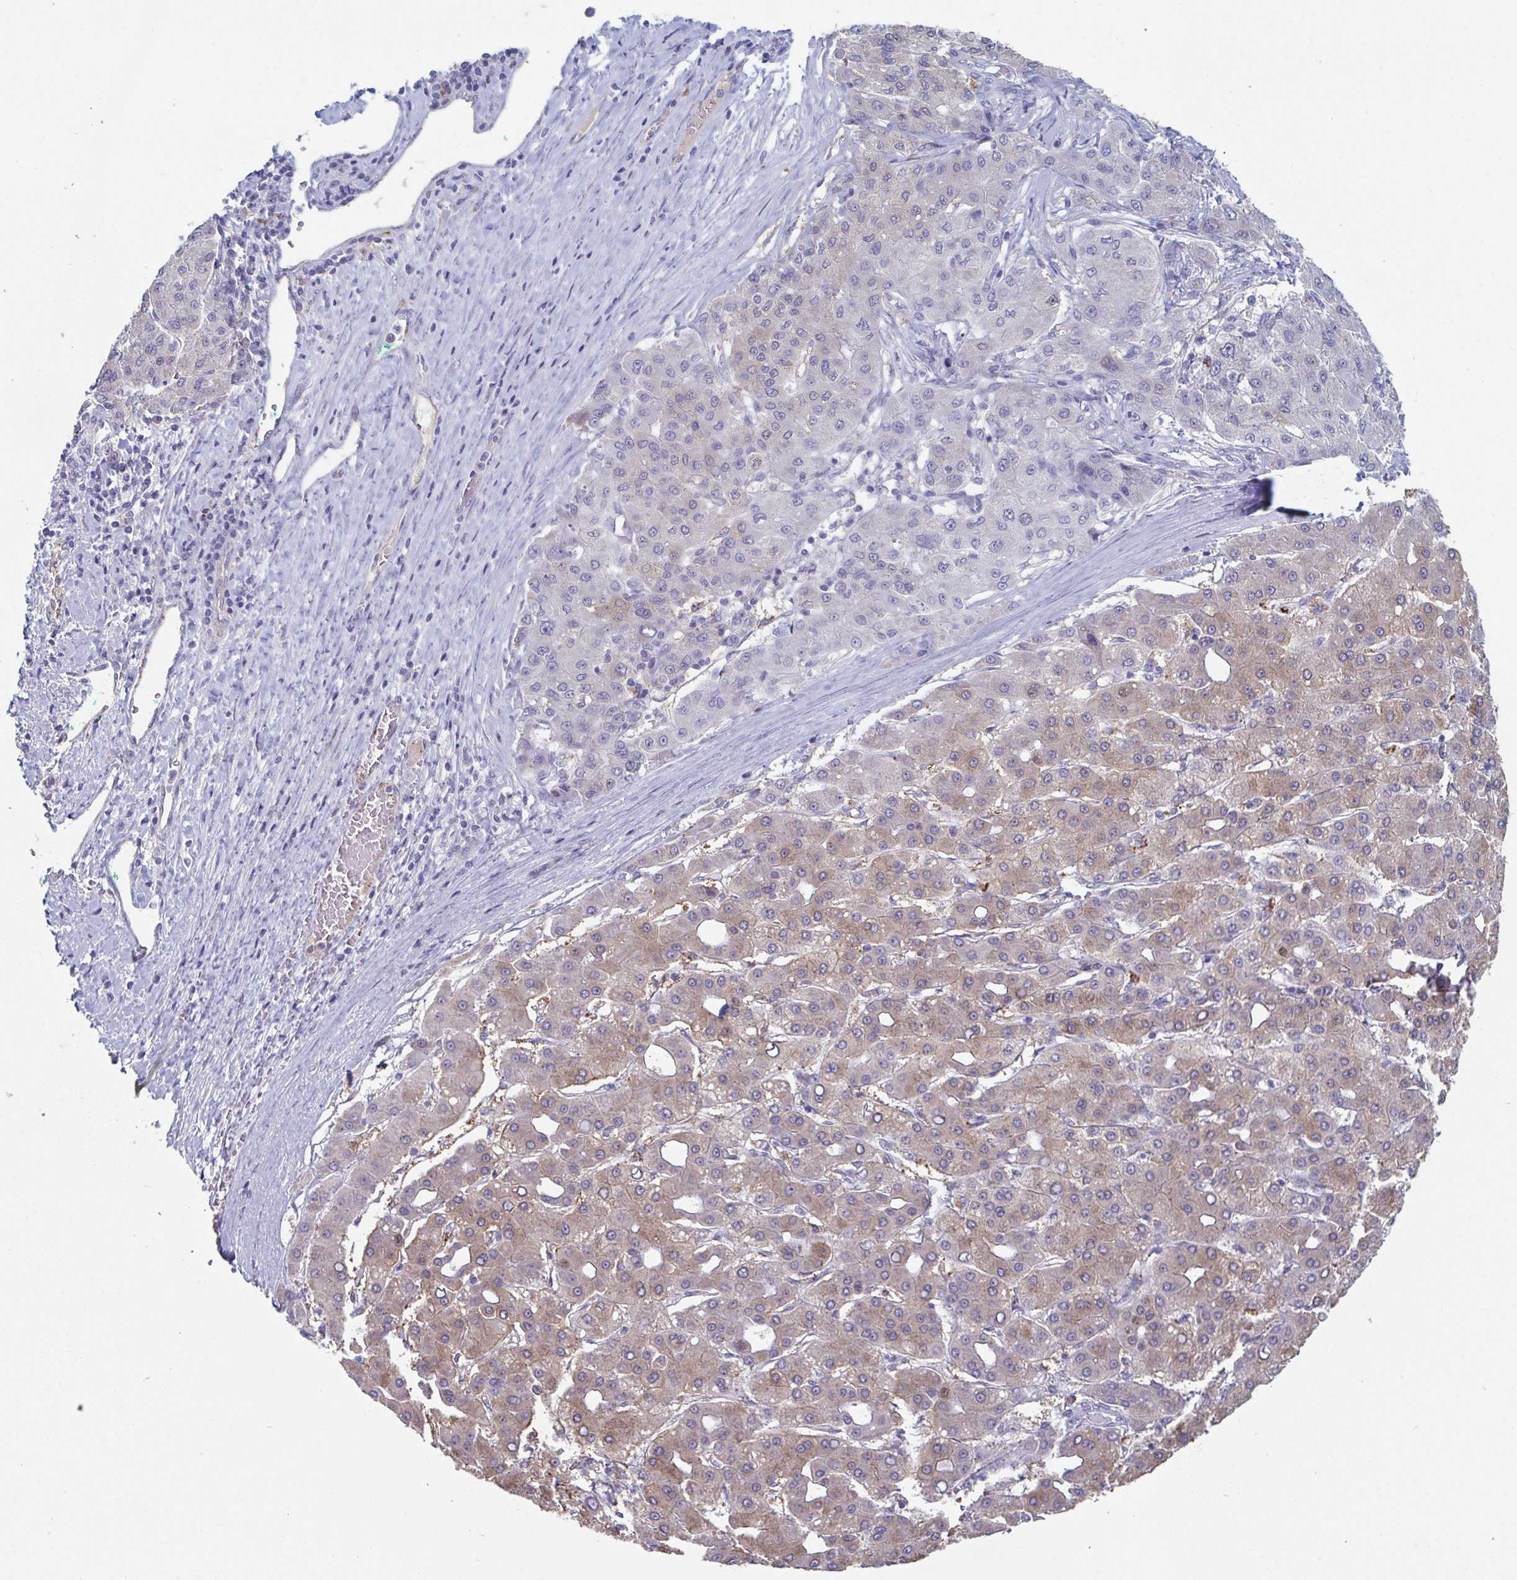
{"staining": {"intensity": "weak", "quantity": "25%-75%", "location": "cytoplasmic/membranous"}, "tissue": "liver cancer", "cell_type": "Tumor cells", "image_type": "cancer", "snomed": [{"axis": "morphology", "description": "Carcinoma, Hepatocellular, NOS"}, {"axis": "topography", "description": "Liver"}], "caption": "IHC of human liver hepatocellular carcinoma shows low levels of weak cytoplasmic/membranous positivity in about 25%-75% of tumor cells.", "gene": "ADAM21", "patient": {"sex": "male", "age": 65}}